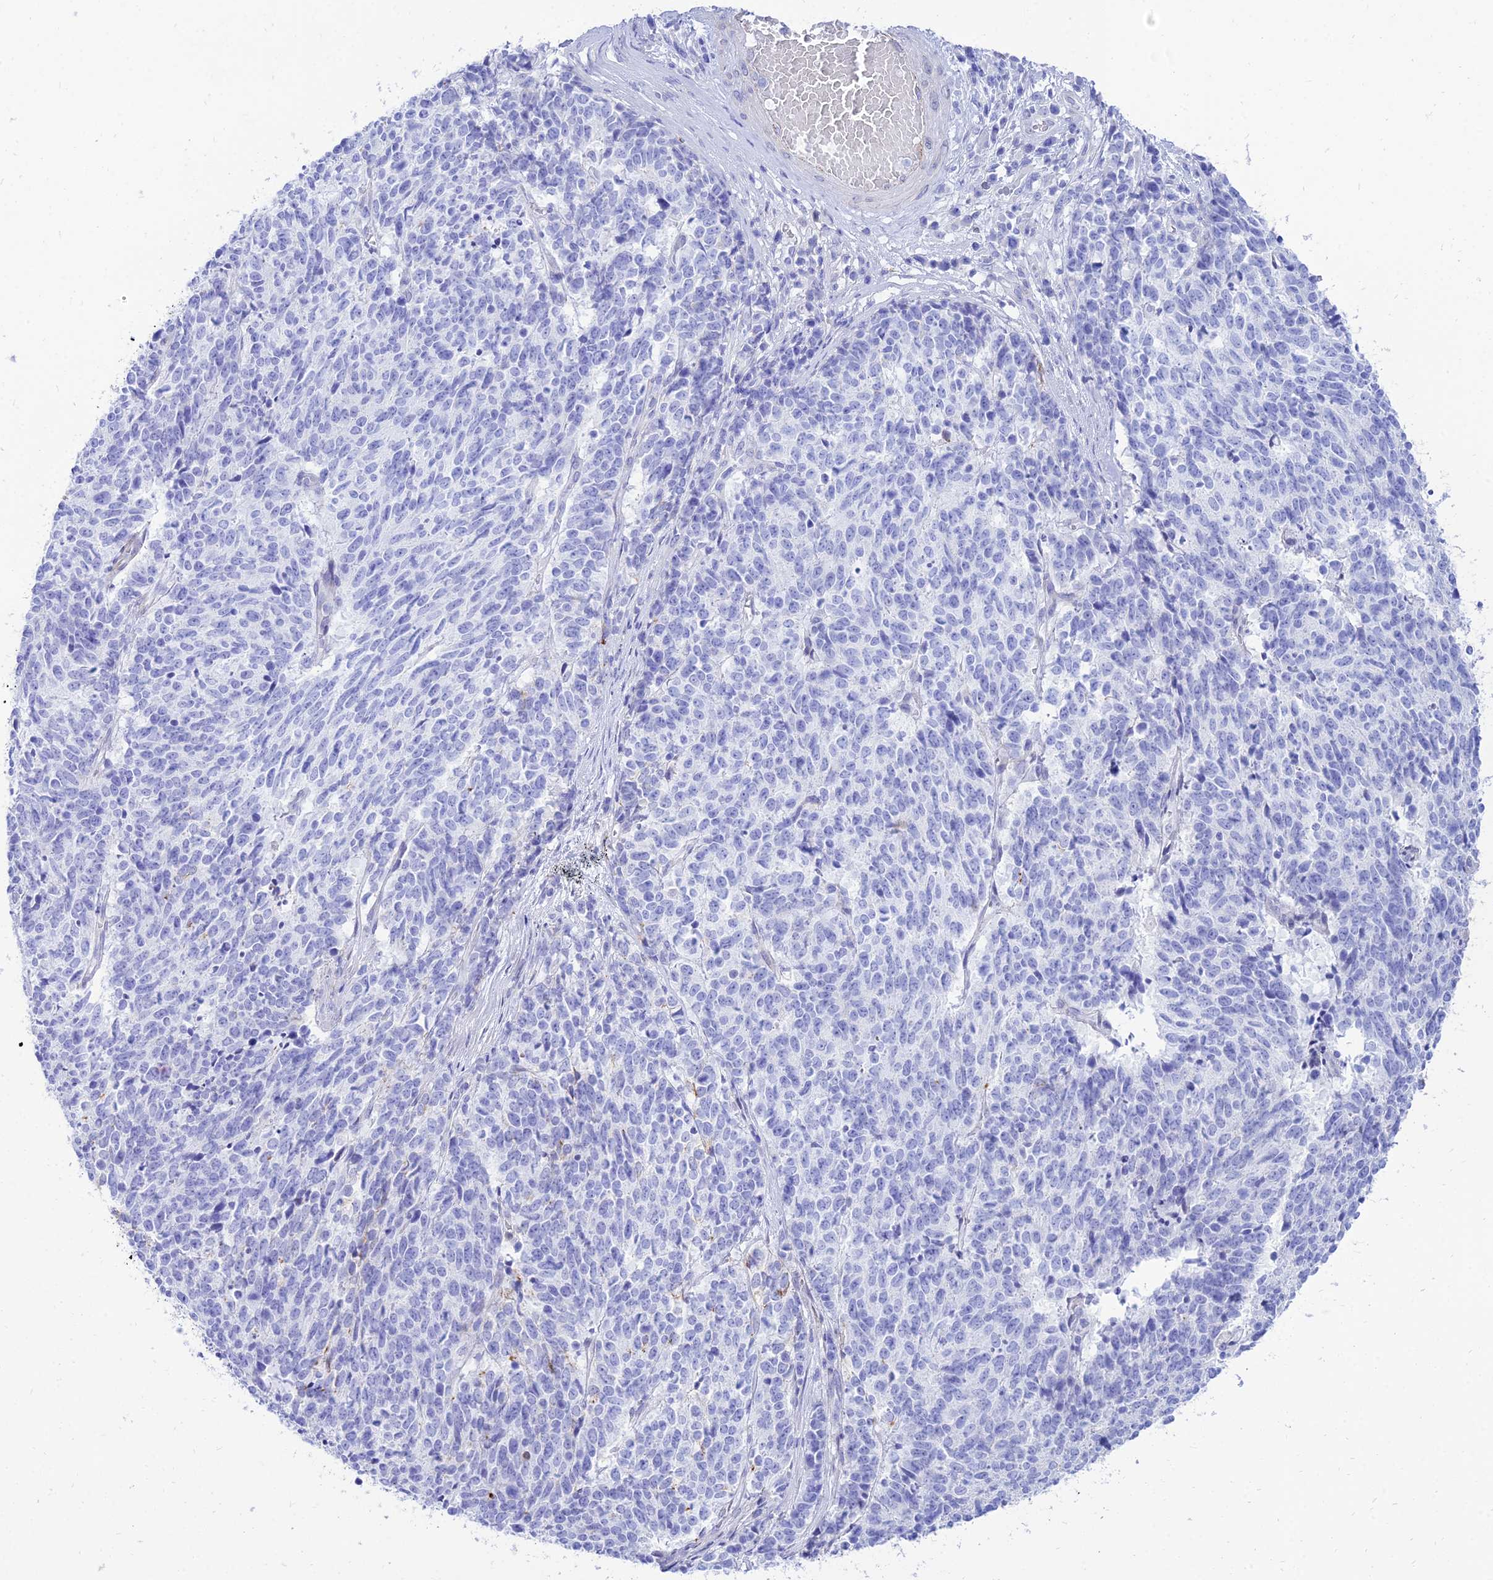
{"staining": {"intensity": "negative", "quantity": "none", "location": "none"}, "tissue": "cervical cancer", "cell_type": "Tumor cells", "image_type": "cancer", "snomed": [{"axis": "morphology", "description": "Squamous cell carcinoma, NOS"}, {"axis": "topography", "description": "Cervix"}], "caption": "Image shows no significant protein positivity in tumor cells of cervical cancer (squamous cell carcinoma). Nuclei are stained in blue.", "gene": "TAC3", "patient": {"sex": "female", "age": 29}}